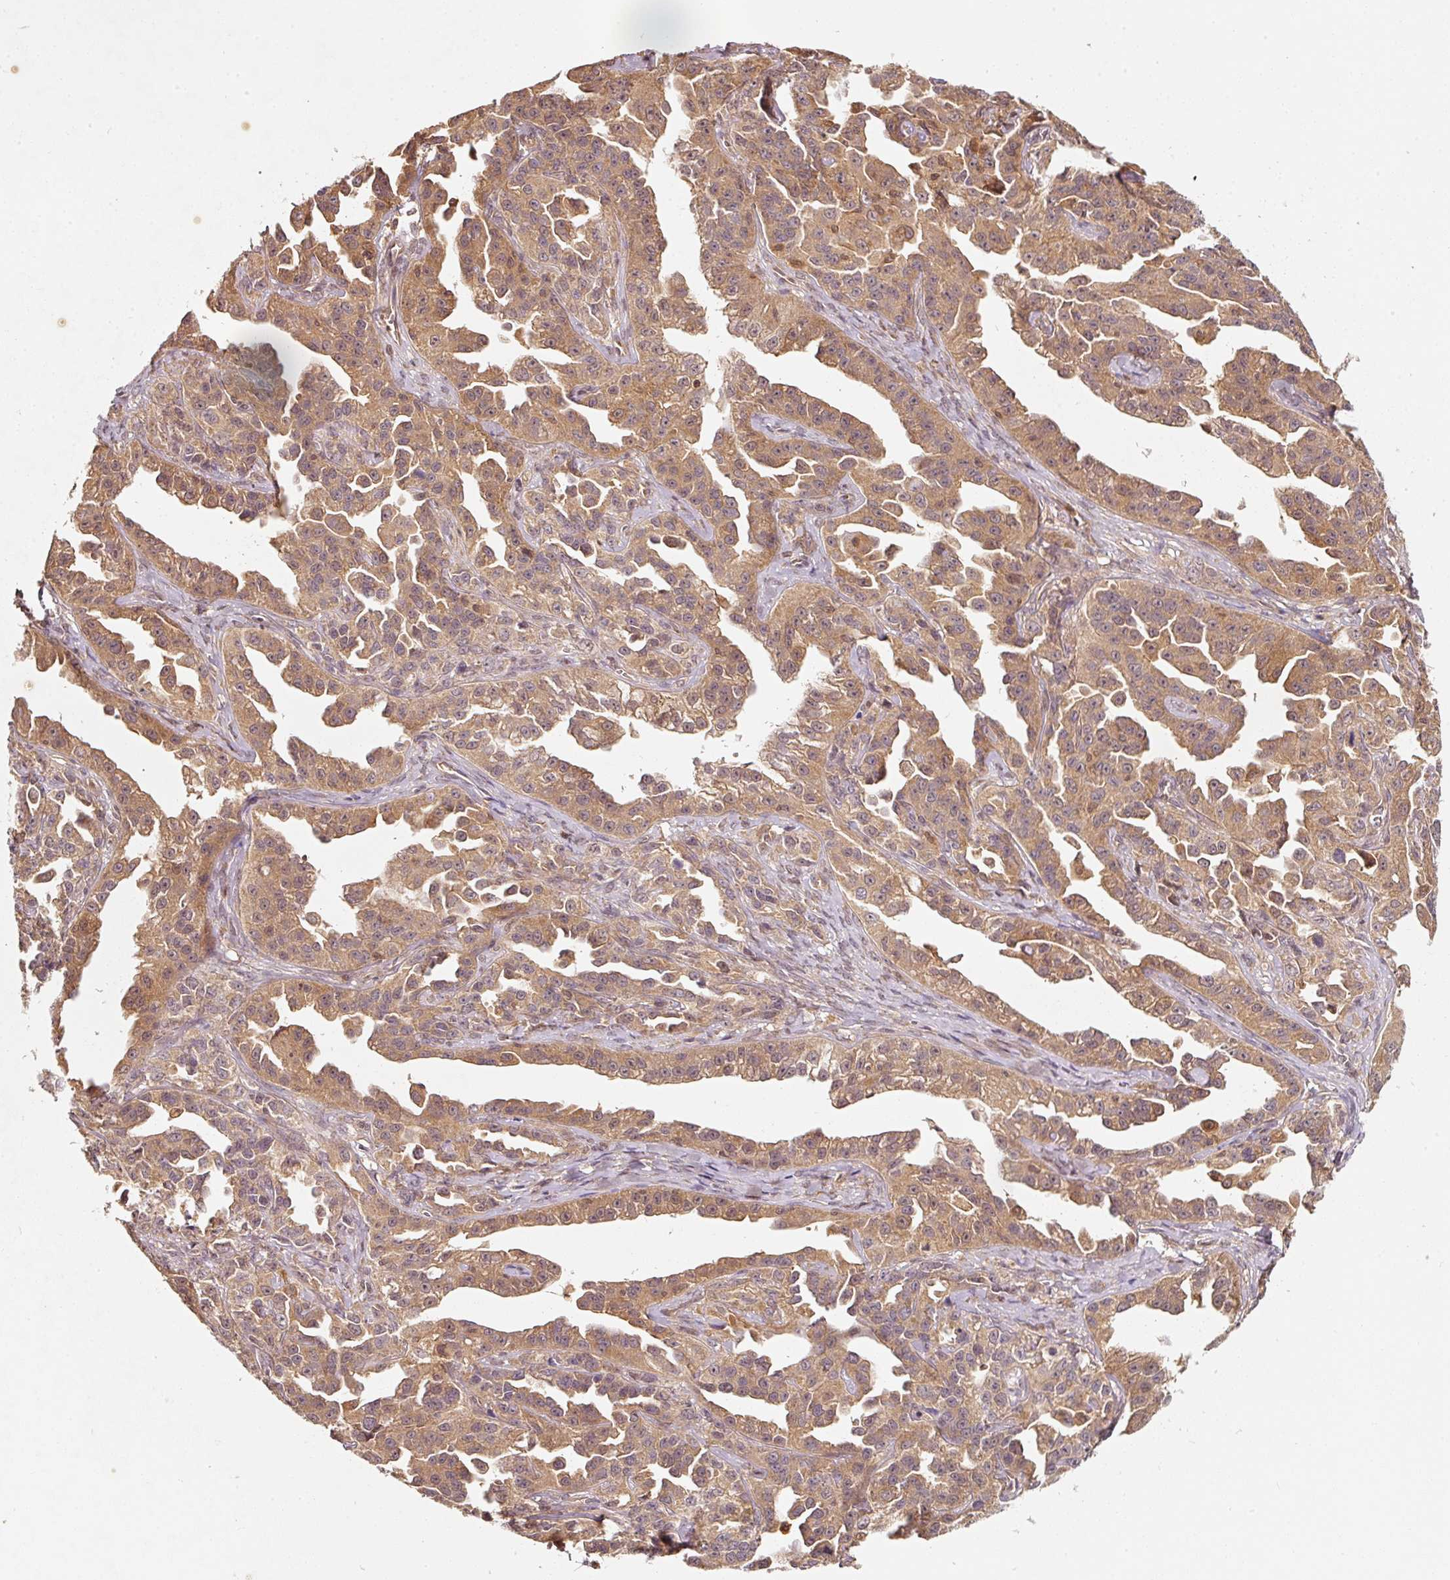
{"staining": {"intensity": "moderate", "quantity": ">75%", "location": "cytoplasmic/membranous"}, "tissue": "ovarian cancer", "cell_type": "Tumor cells", "image_type": "cancer", "snomed": [{"axis": "morphology", "description": "Cystadenocarcinoma, serous, NOS"}, {"axis": "topography", "description": "Ovary"}], "caption": "Ovarian serous cystadenocarcinoma stained with immunohistochemistry (IHC) exhibits moderate cytoplasmic/membranous positivity in about >75% of tumor cells.", "gene": "RRAS2", "patient": {"sex": "female", "age": 75}}